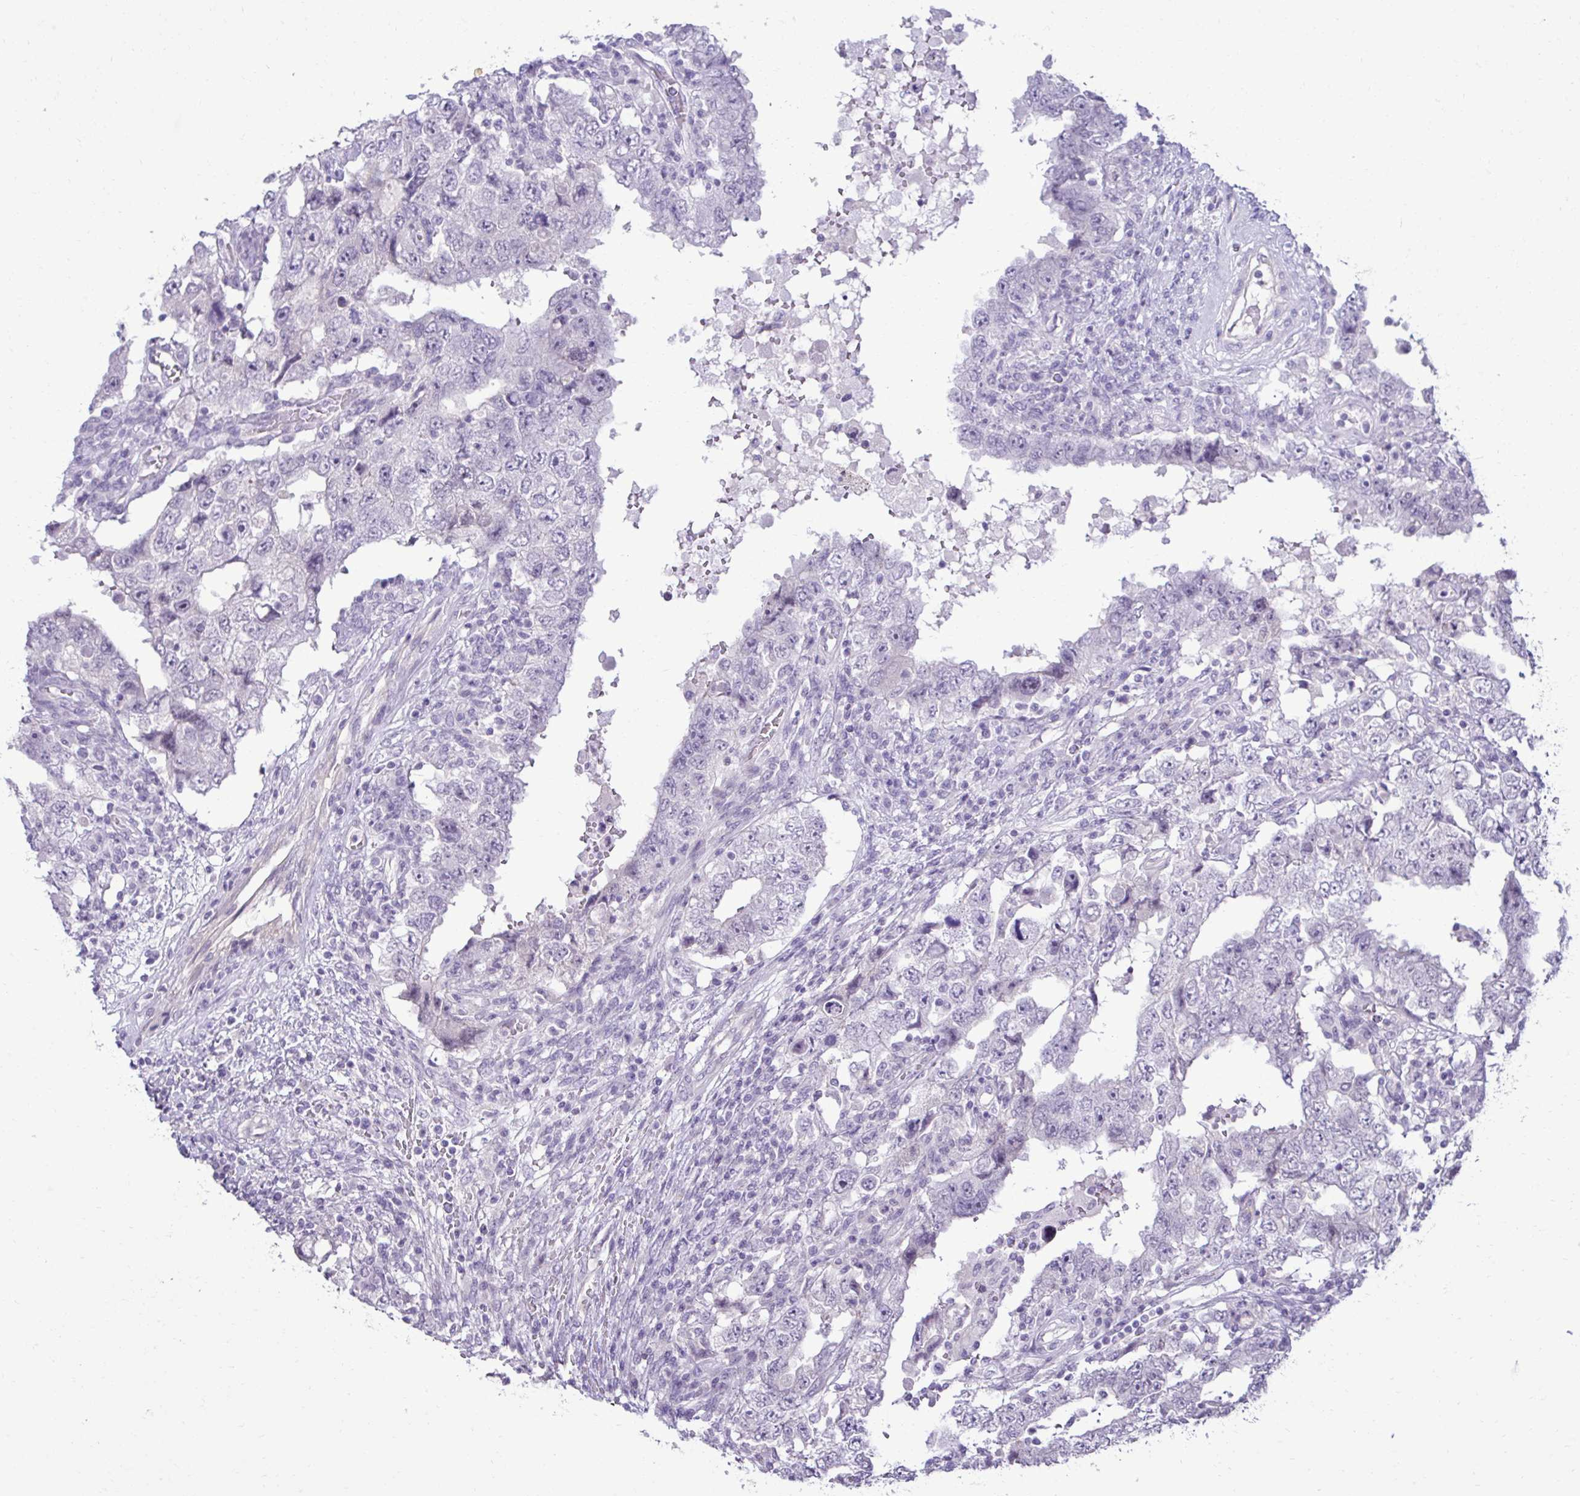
{"staining": {"intensity": "negative", "quantity": "none", "location": "none"}, "tissue": "testis cancer", "cell_type": "Tumor cells", "image_type": "cancer", "snomed": [{"axis": "morphology", "description": "Carcinoma, Embryonal, NOS"}, {"axis": "topography", "description": "Testis"}], "caption": "The immunohistochemistry image has no significant expression in tumor cells of testis embryonal carcinoma tissue. (Immunohistochemistry (ihc), brightfield microscopy, high magnification).", "gene": "SLC30A3", "patient": {"sex": "male", "age": 26}}